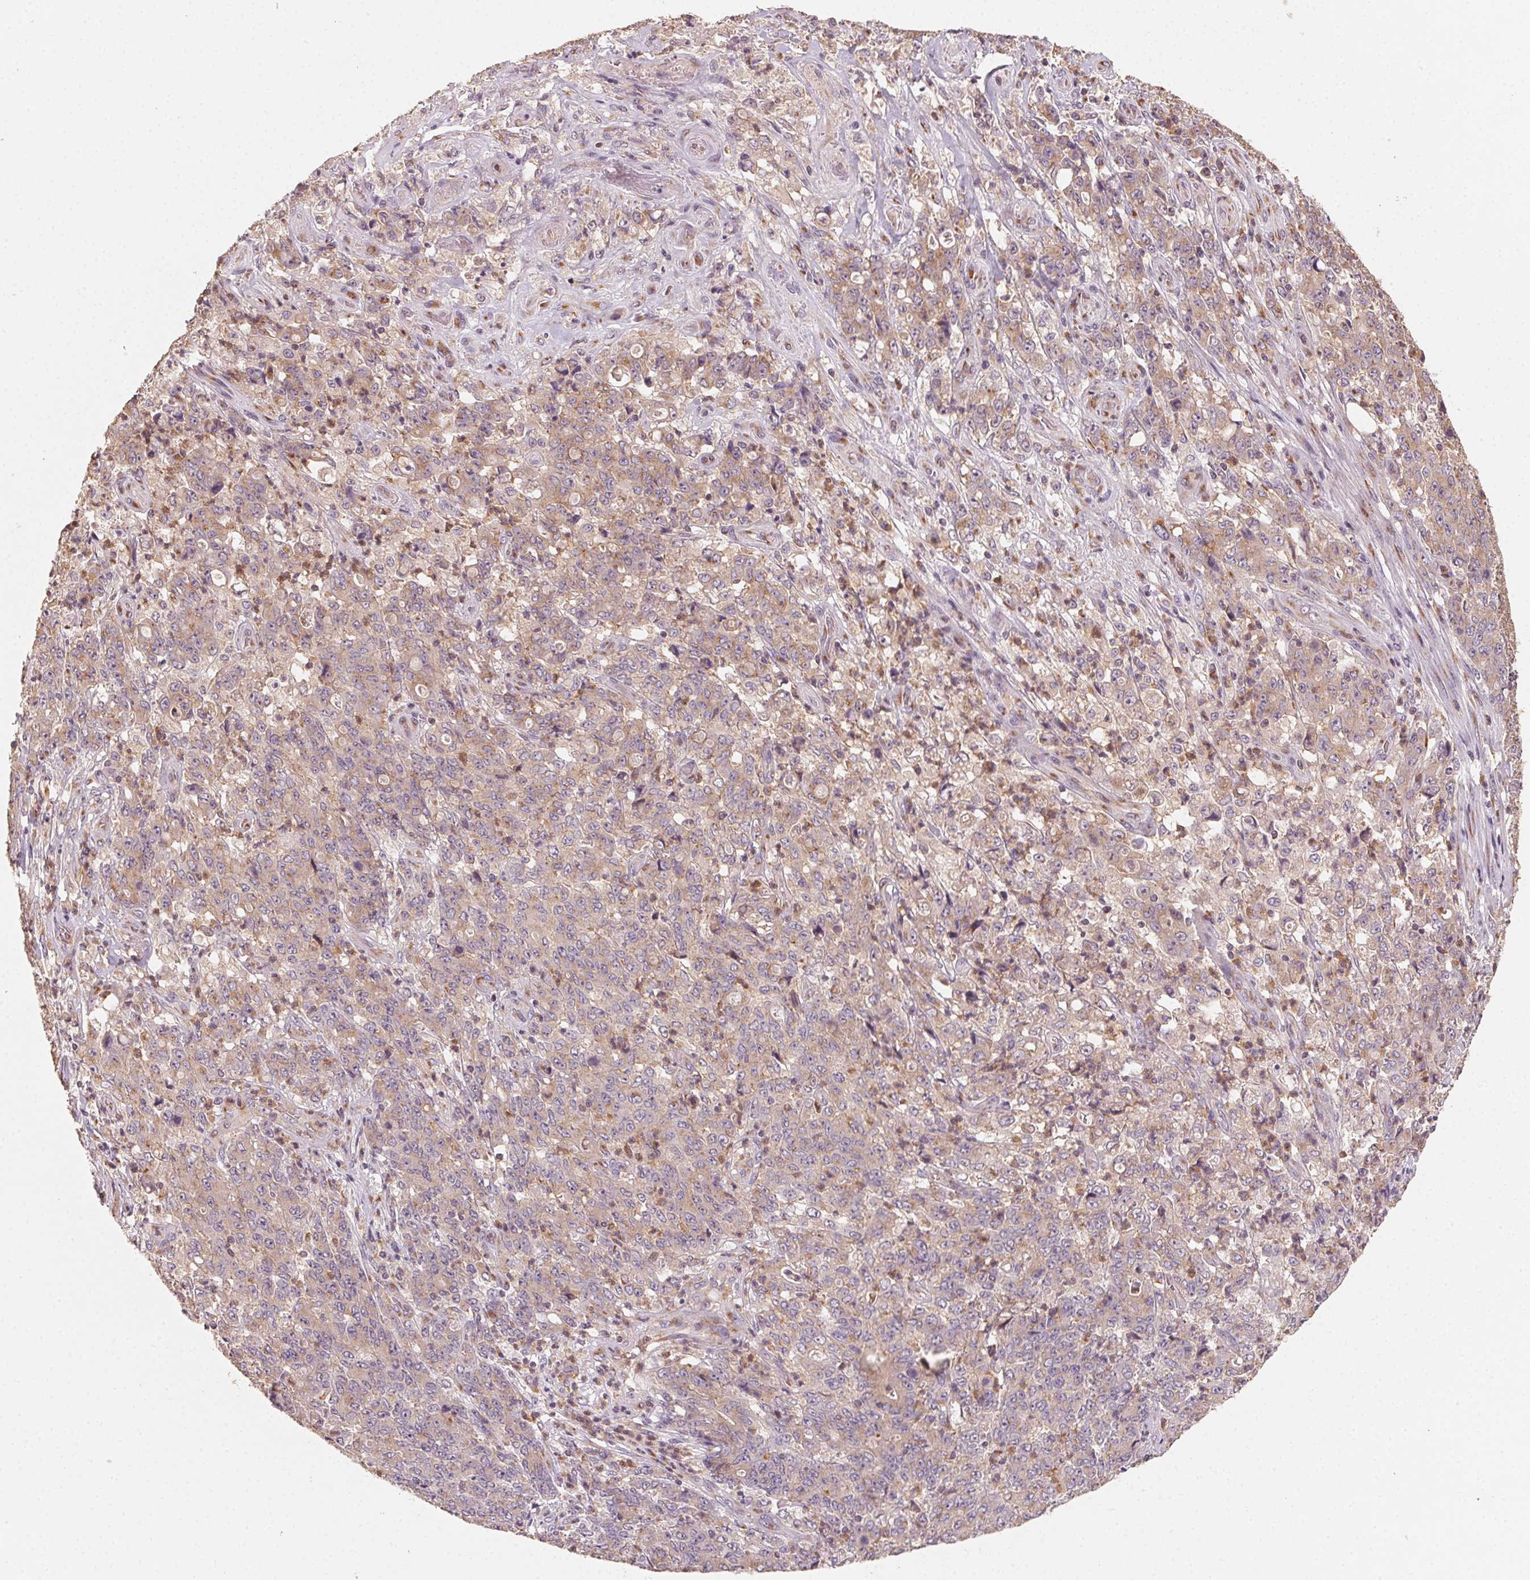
{"staining": {"intensity": "weak", "quantity": ">75%", "location": "cytoplasmic/membranous"}, "tissue": "stomach cancer", "cell_type": "Tumor cells", "image_type": "cancer", "snomed": [{"axis": "morphology", "description": "Adenocarcinoma, NOS"}, {"axis": "topography", "description": "Stomach, lower"}], "caption": "A low amount of weak cytoplasmic/membranous expression is appreciated in about >75% of tumor cells in stomach cancer tissue.", "gene": "AP1S1", "patient": {"sex": "female", "age": 71}}